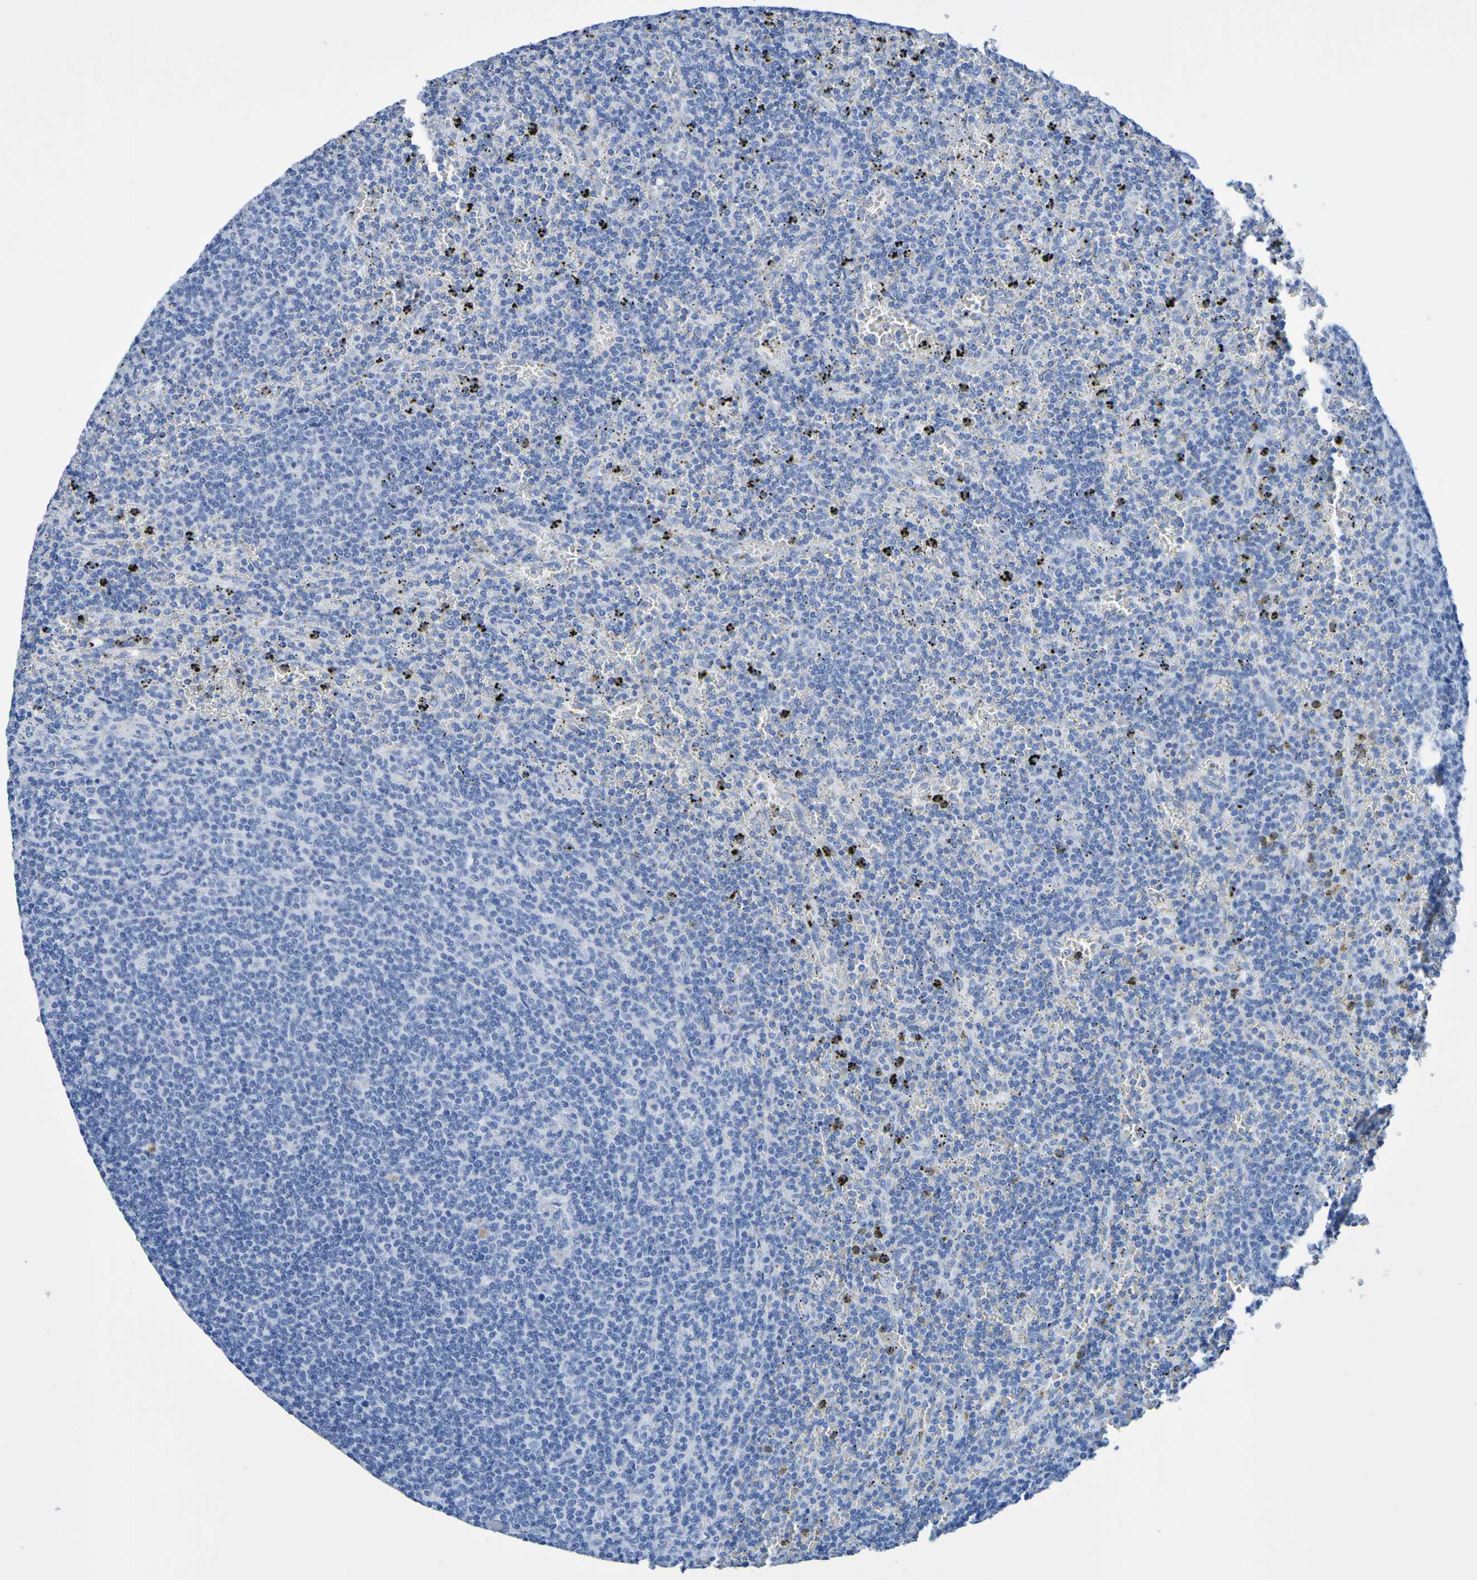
{"staining": {"intensity": "negative", "quantity": "none", "location": "none"}, "tissue": "lymphoma", "cell_type": "Tumor cells", "image_type": "cancer", "snomed": [{"axis": "morphology", "description": "Malignant lymphoma, non-Hodgkin's type, Low grade"}, {"axis": "topography", "description": "Spleen"}], "caption": "High power microscopy histopathology image of an immunohistochemistry (IHC) micrograph of lymphoma, revealing no significant positivity in tumor cells.", "gene": "DPEP1", "patient": {"sex": "female", "age": 50}}